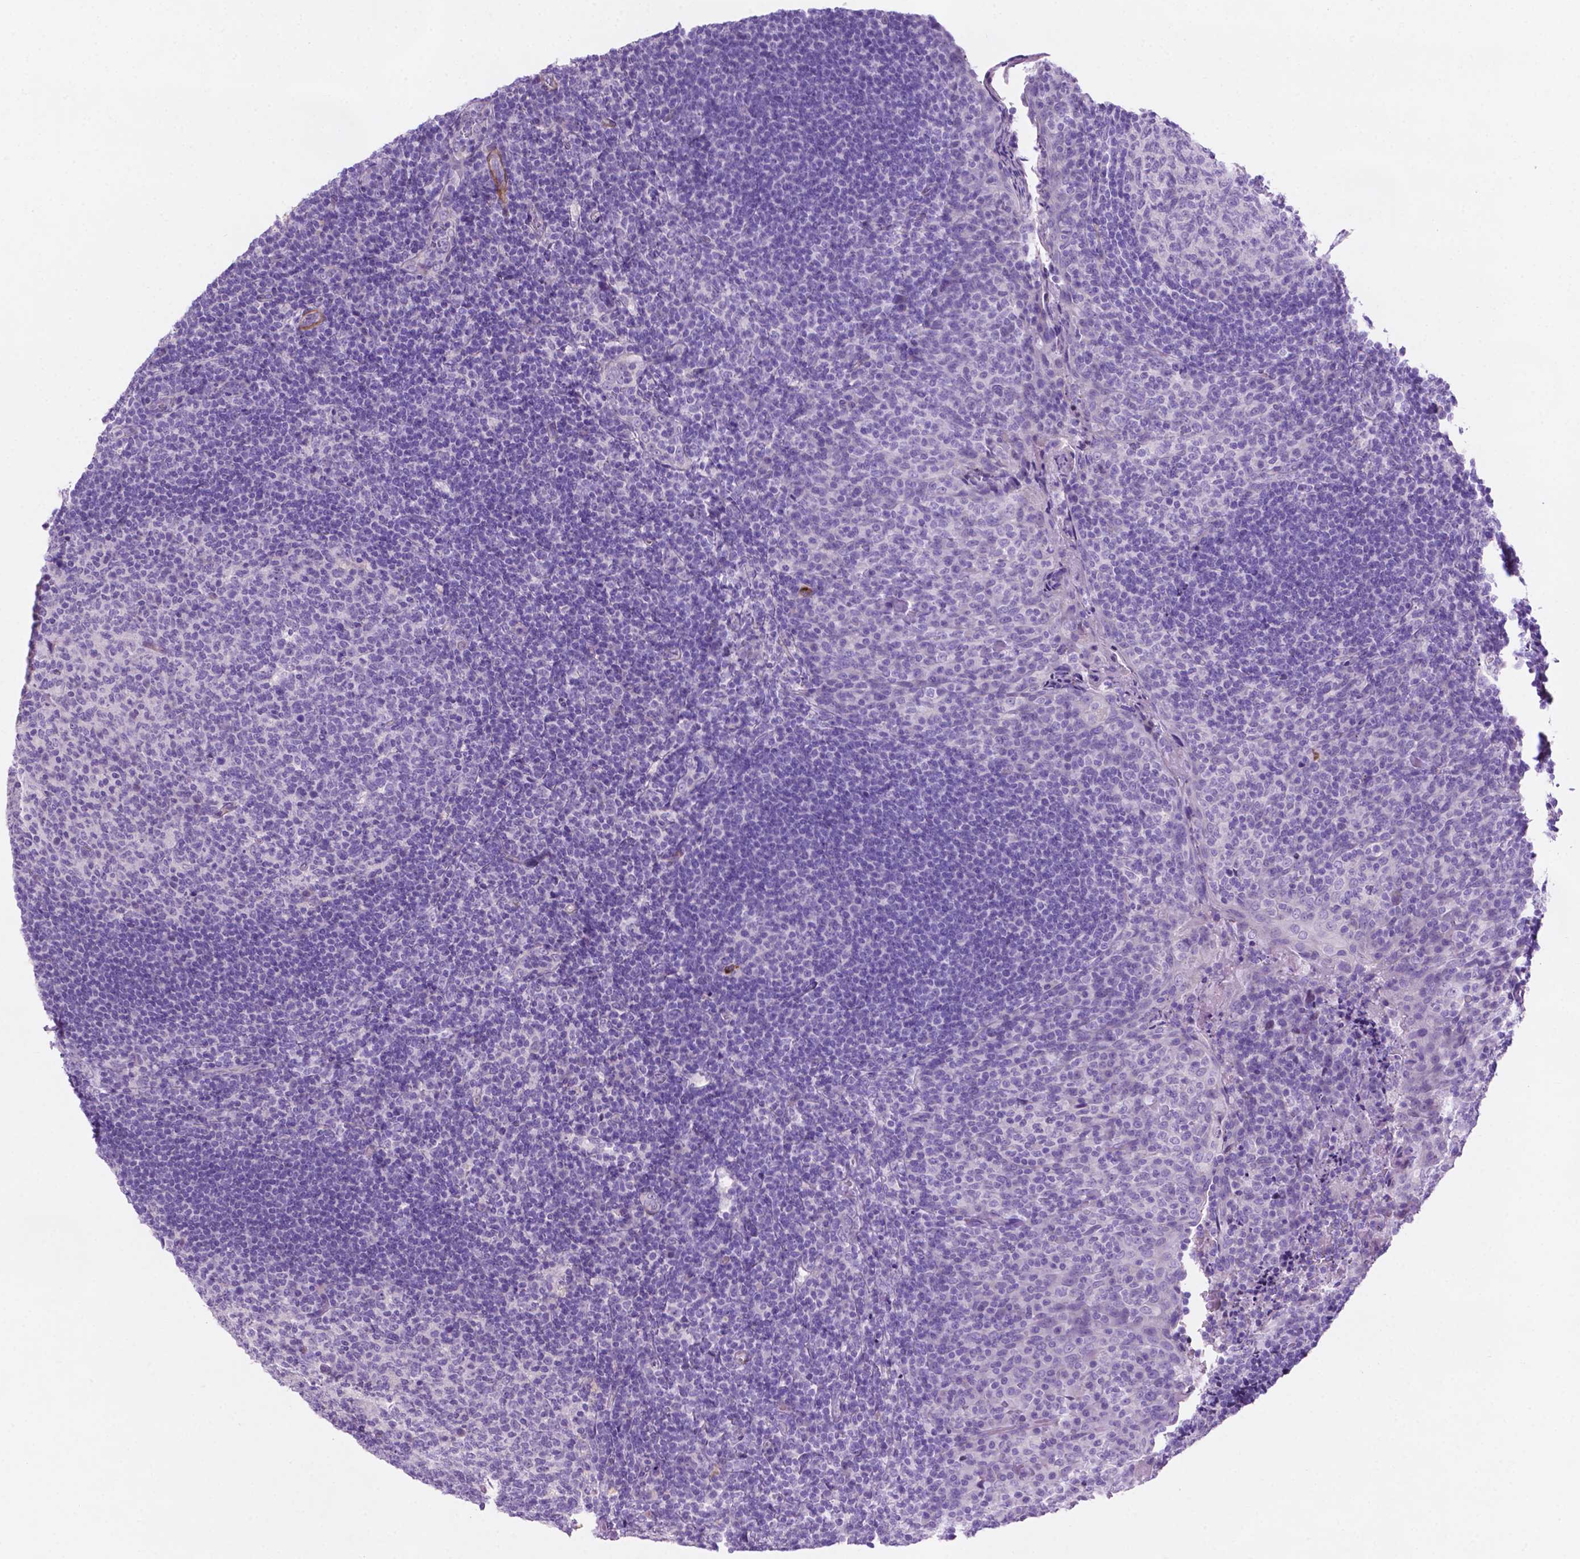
{"staining": {"intensity": "negative", "quantity": "none", "location": "none"}, "tissue": "tonsil", "cell_type": "Germinal center cells", "image_type": "normal", "snomed": [{"axis": "morphology", "description": "Normal tissue, NOS"}, {"axis": "topography", "description": "Tonsil"}], "caption": "Germinal center cells are negative for protein expression in benign human tonsil. The staining was performed using DAB to visualize the protein expression in brown, while the nuclei were stained in blue with hematoxylin (Magnification: 20x).", "gene": "ASPG", "patient": {"sex": "female", "age": 10}}